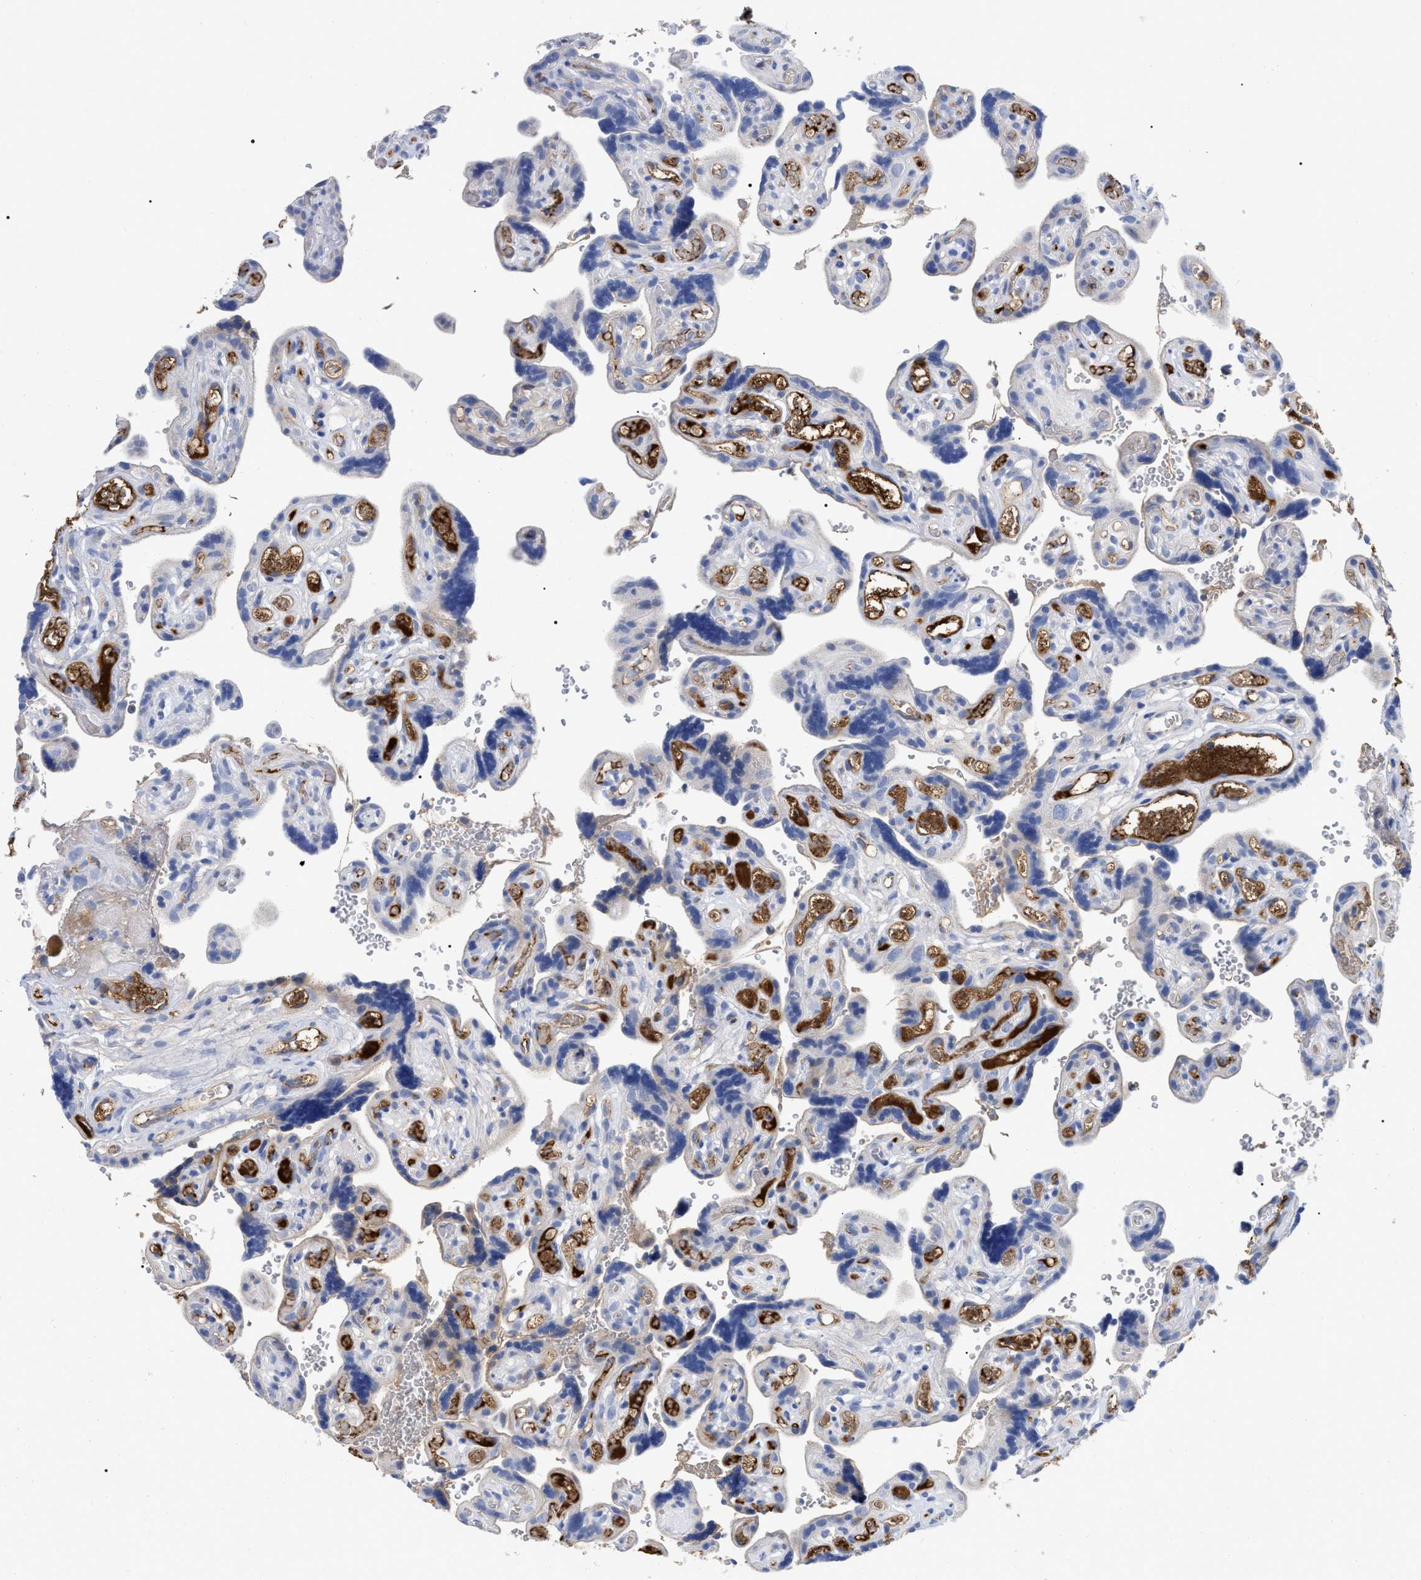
{"staining": {"intensity": "negative", "quantity": "none", "location": "none"}, "tissue": "placenta", "cell_type": "Decidual cells", "image_type": "normal", "snomed": [{"axis": "morphology", "description": "Normal tissue, NOS"}, {"axis": "topography", "description": "Placenta"}], "caption": "Immunohistochemistry (IHC) micrograph of benign placenta: human placenta stained with DAB shows no significant protein staining in decidual cells. (Immunohistochemistry, brightfield microscopy, high magnification).", "gene": "IGHV5", "patient": {"sex": "female", "age": 30}}